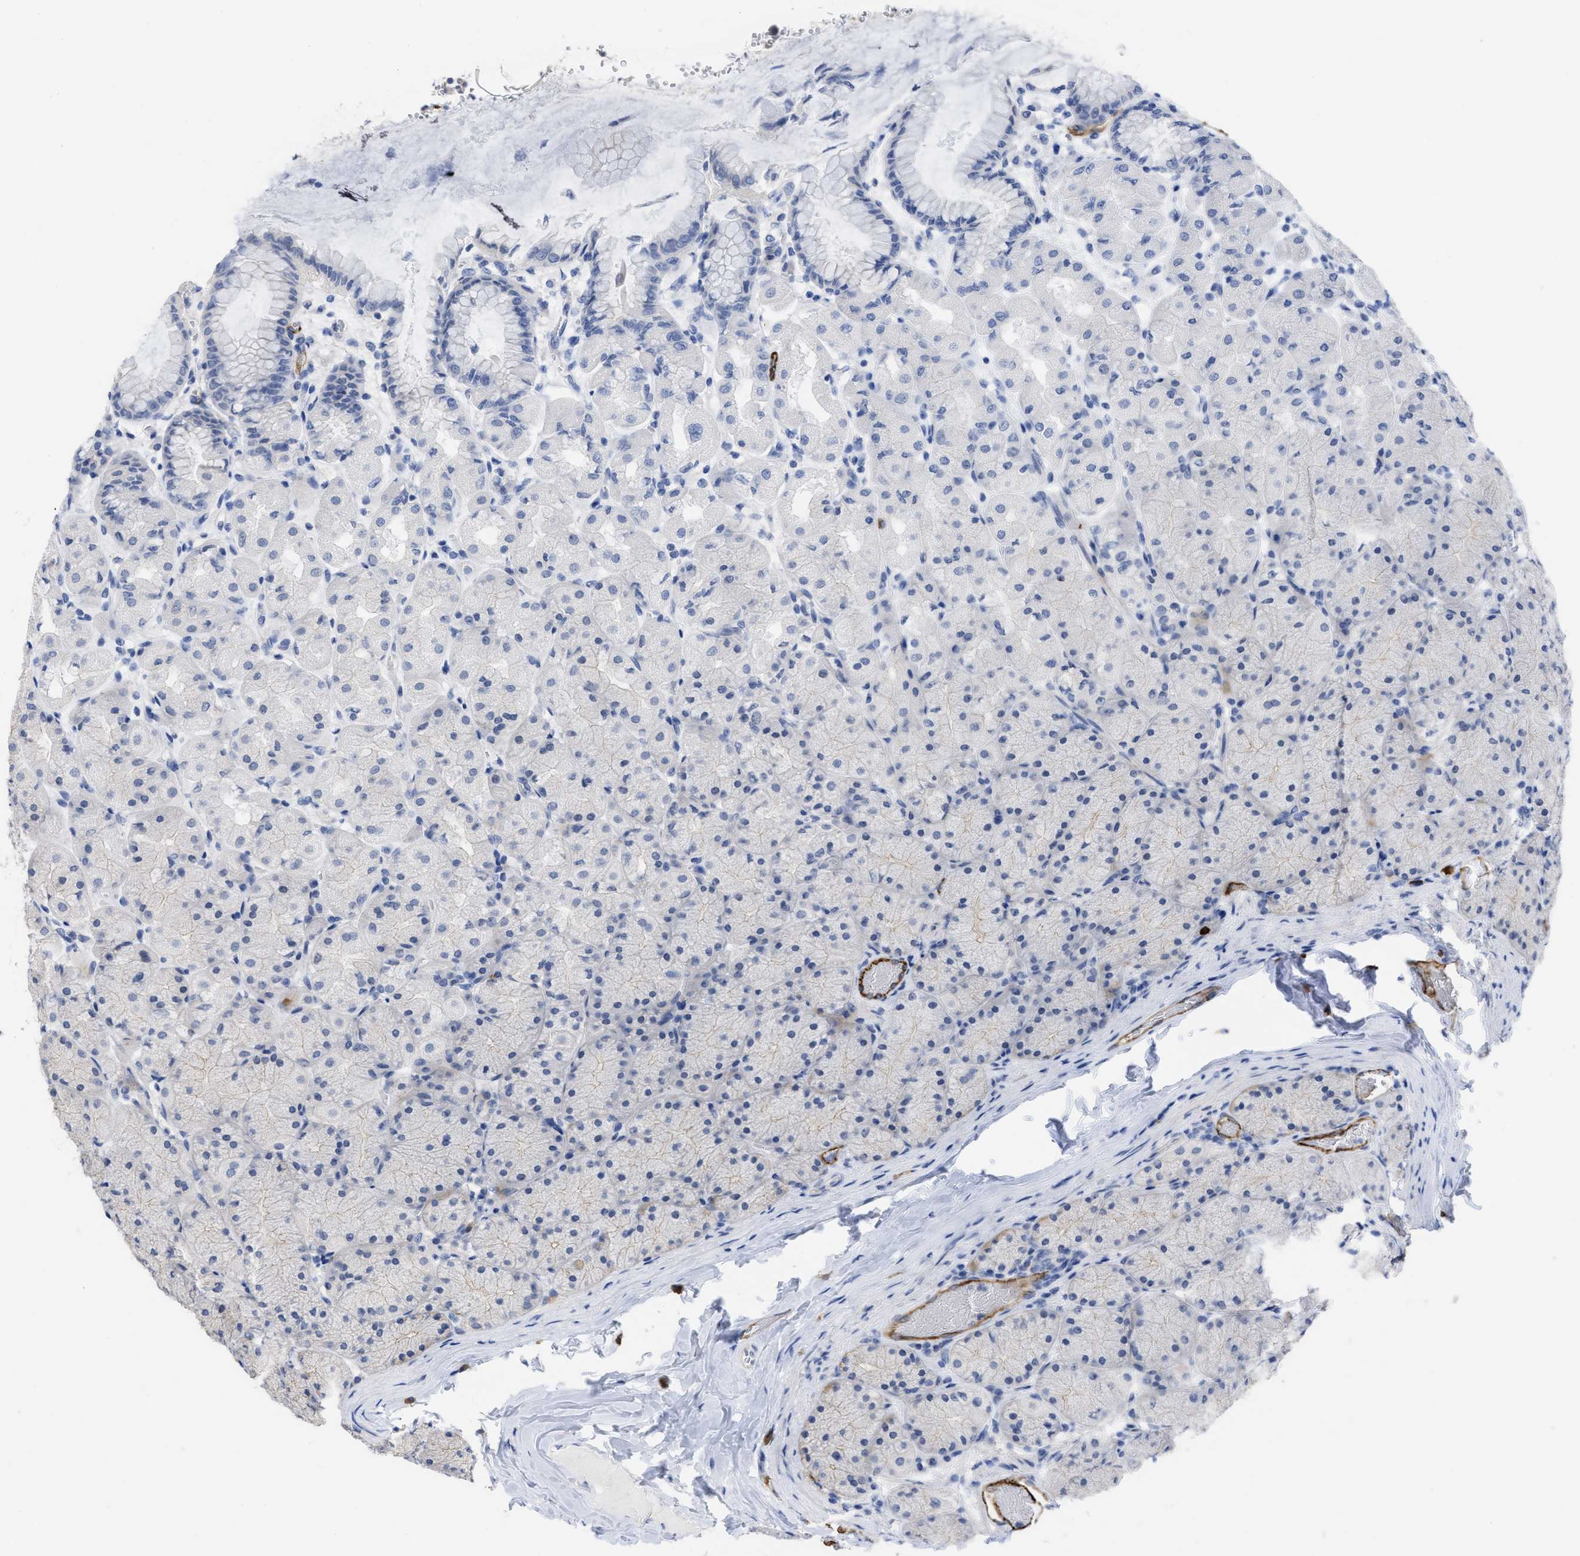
{"staining": {"intensity": "weak", "quantity": "<25%", "location": "cytoplasmic/membranous"}, "tissue": "stomach", "cell_type": "Glandular cells", "image_type": "normal", "snomed": [{"axis": "morphology", "description": "Normal tissue, NOS"}, {"axis": "topography", "description": "Stomach, upper"}], "caption": "An IHC image of unremarkable stomach is shown. There is no staining in glandular cells of stomach.", "gene": "ACKR1", "patient": {"sex": "female", "age": 56}}